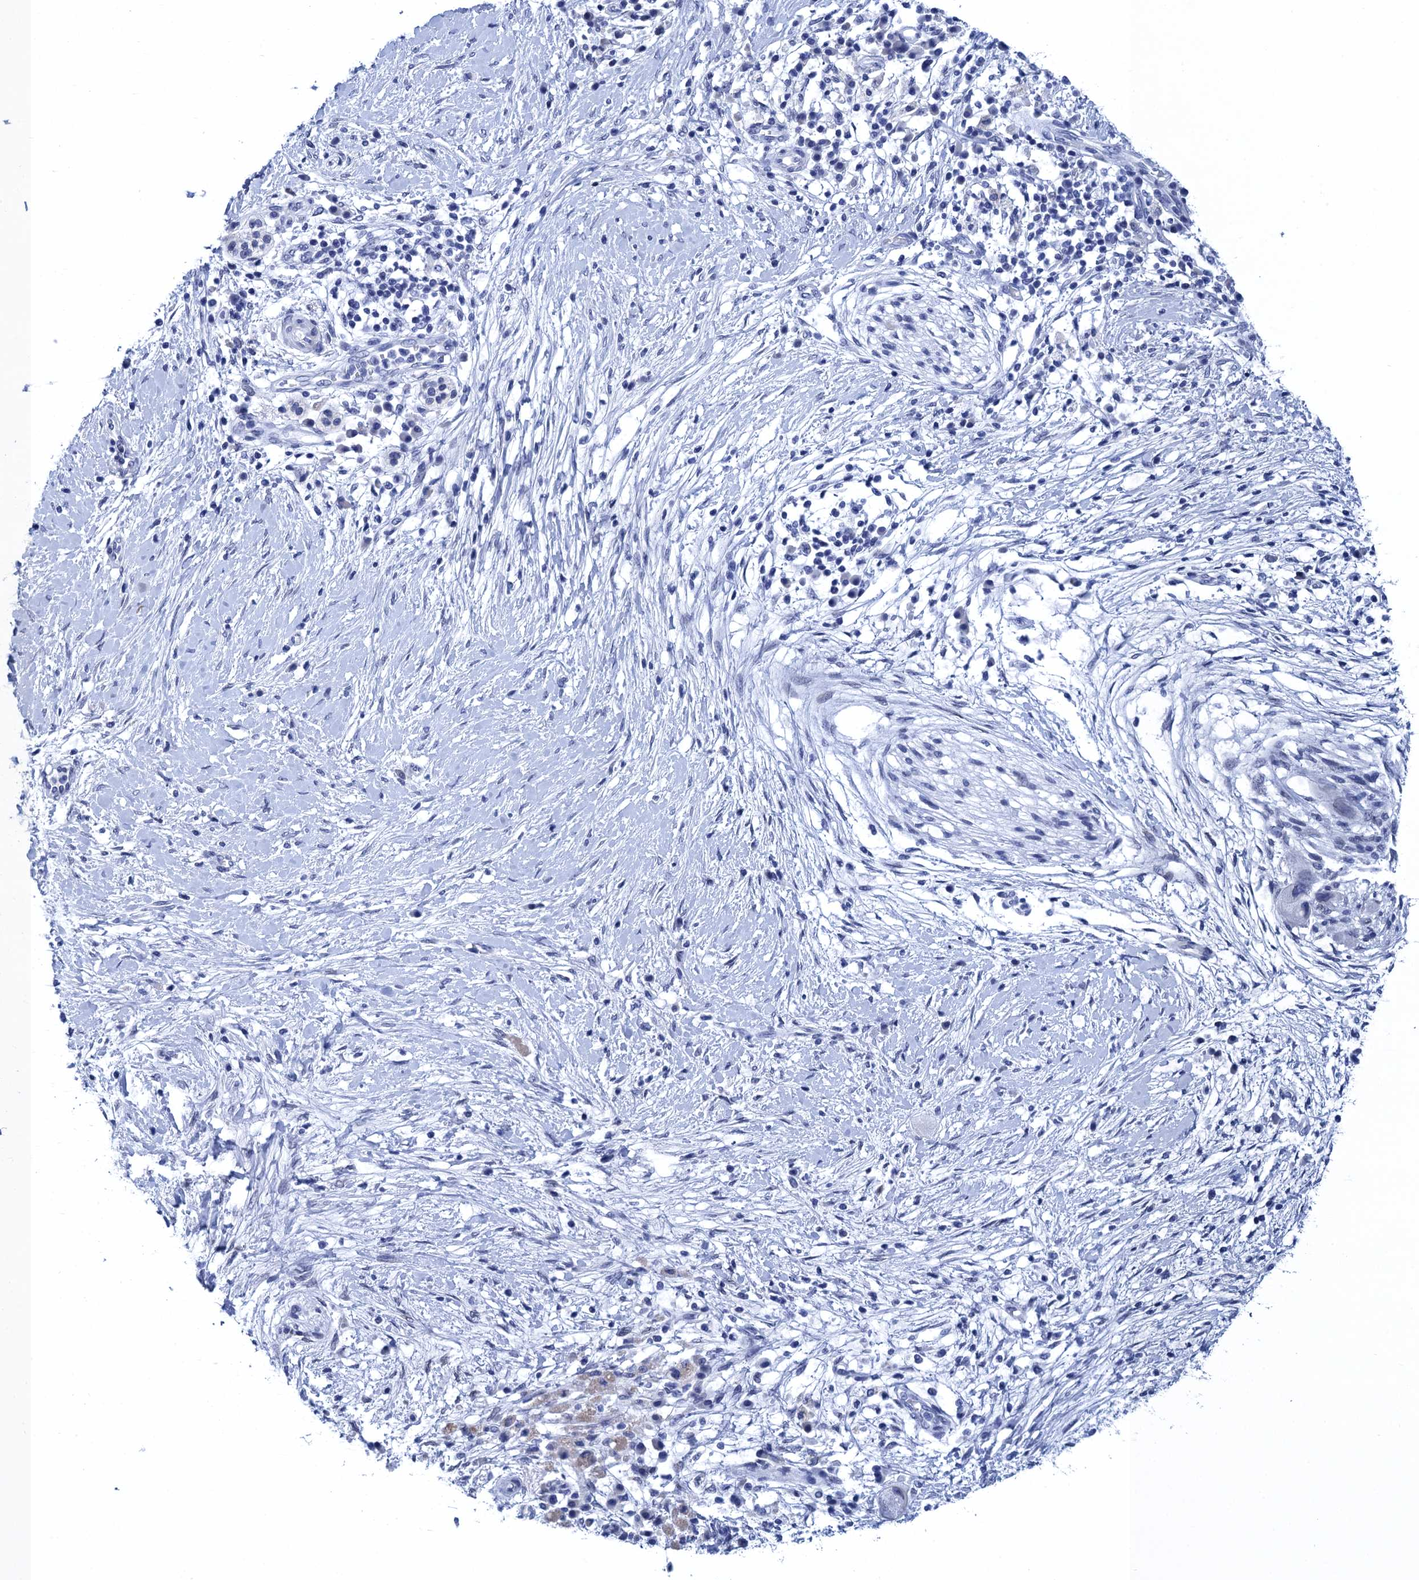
{"staining": {"intensity": "negative", "quantity": "none", "location": "none"}, "tissue": "pancreatic cancer", "cell_type": "Tumor cells", "image_type": "cancer", "snomed": [{"axis": "morphology", "description": "Adenocarcinoma, NOS"}, {"axis": "topography", "description": "Pancreas"}], "caption": "There is no significant expression in tumor cells of adenocarcinoma (pancreatic).", "gene": "METTL25", "patient": {"sex": "male", "age": 68}}